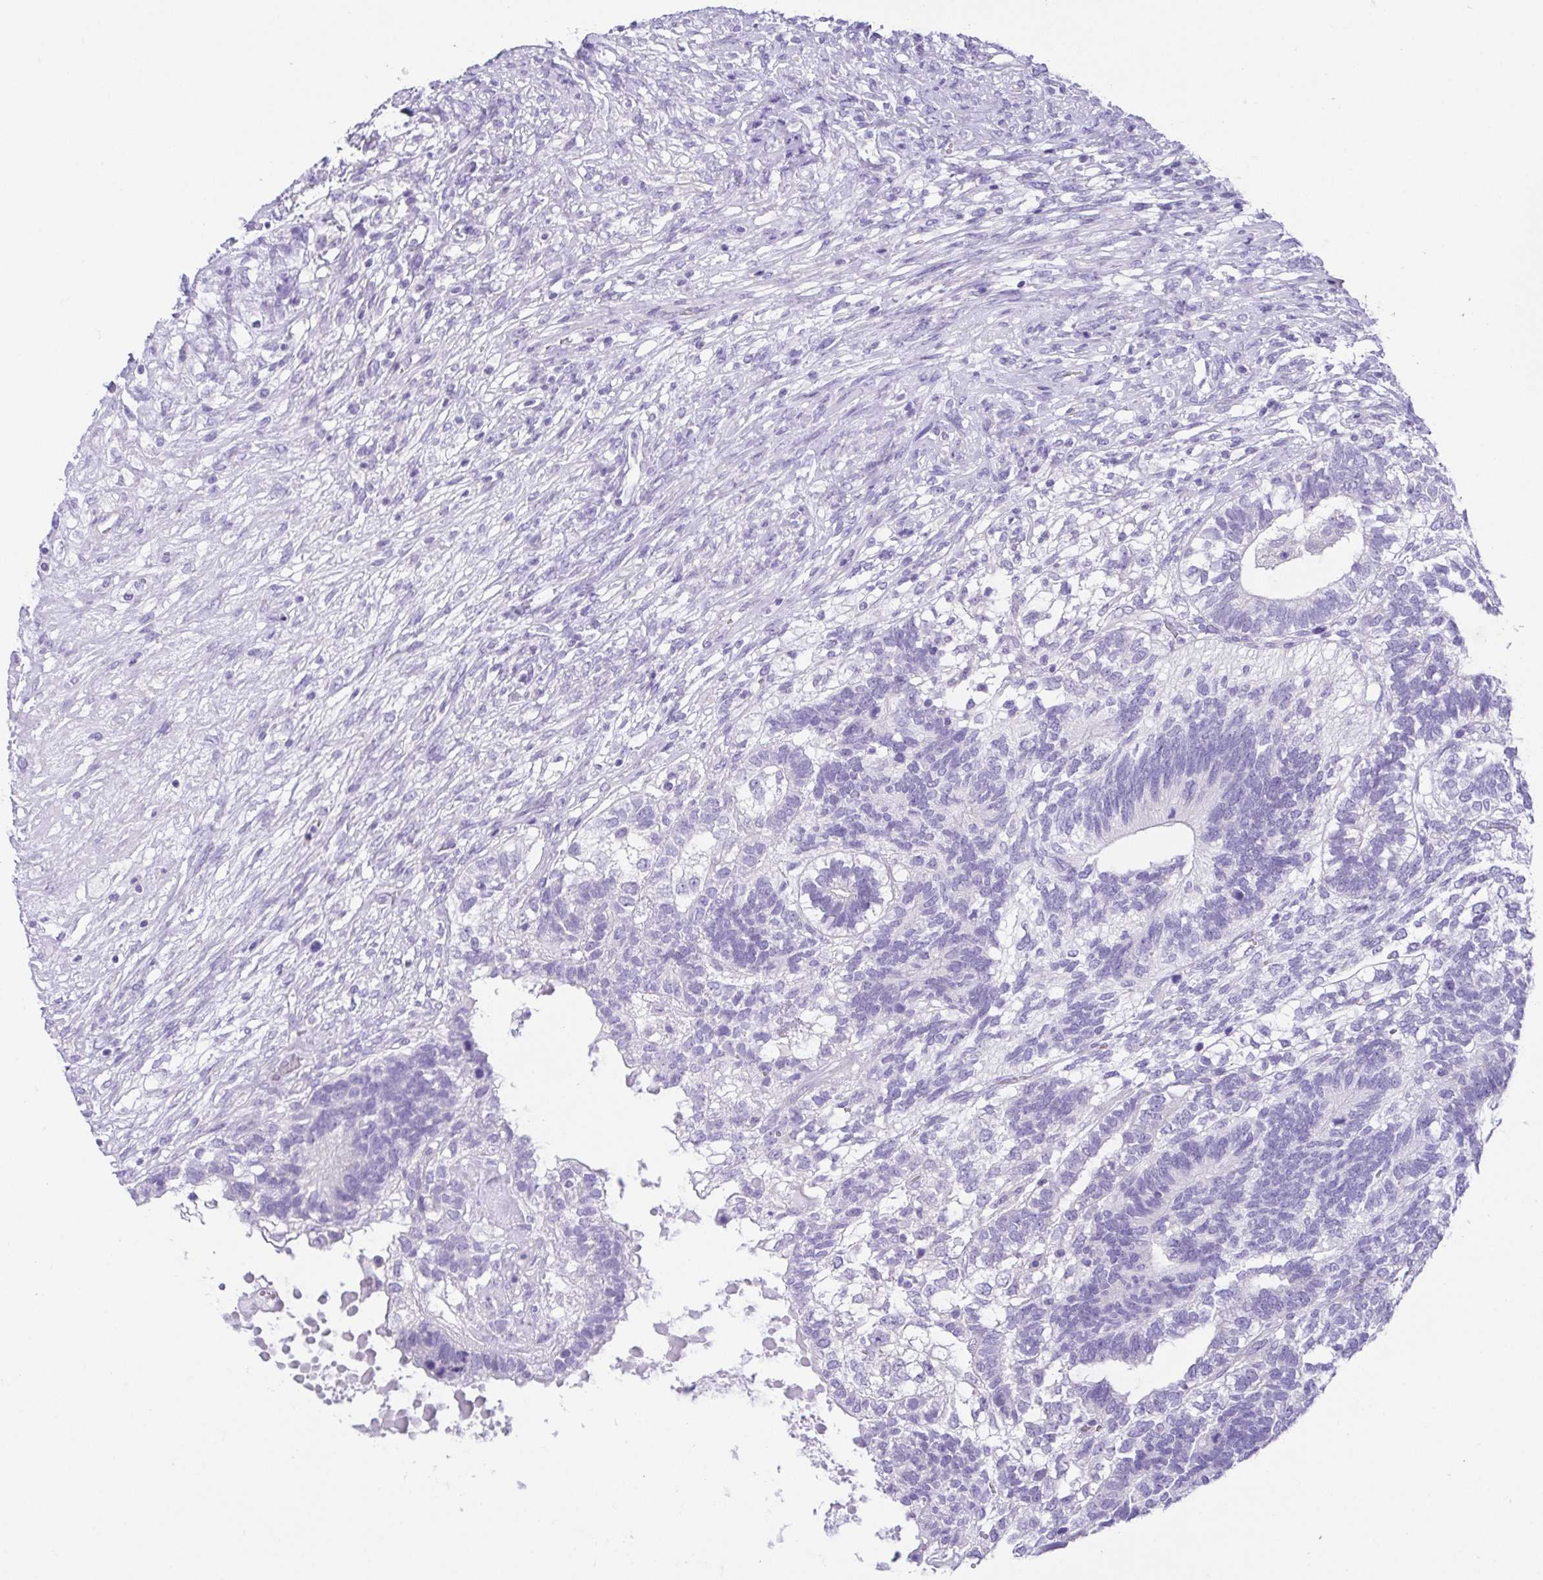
{"staining": {"intensity": "negative", "quantity": "none", "location": "none"}, "tissue": "testis cancer", "cell_type": "Tumor cells", "image_type": "cancer", "snomed": [{"axis": "morphology", "description": "Seminoma, NOS"}, {"axis": "morphology", "description": "Carcinoma, Embryonal, NOS"}, {"axis": "topography", "description": "Testis"}], "caption": "Human embryonal carcinoma (testis) stained for a protein using immunohistochemistry (IHC) demonstrates no staining in tumor cells.", "gene": "LUZP4", "patient": {"sex": "male", "age": 41}}